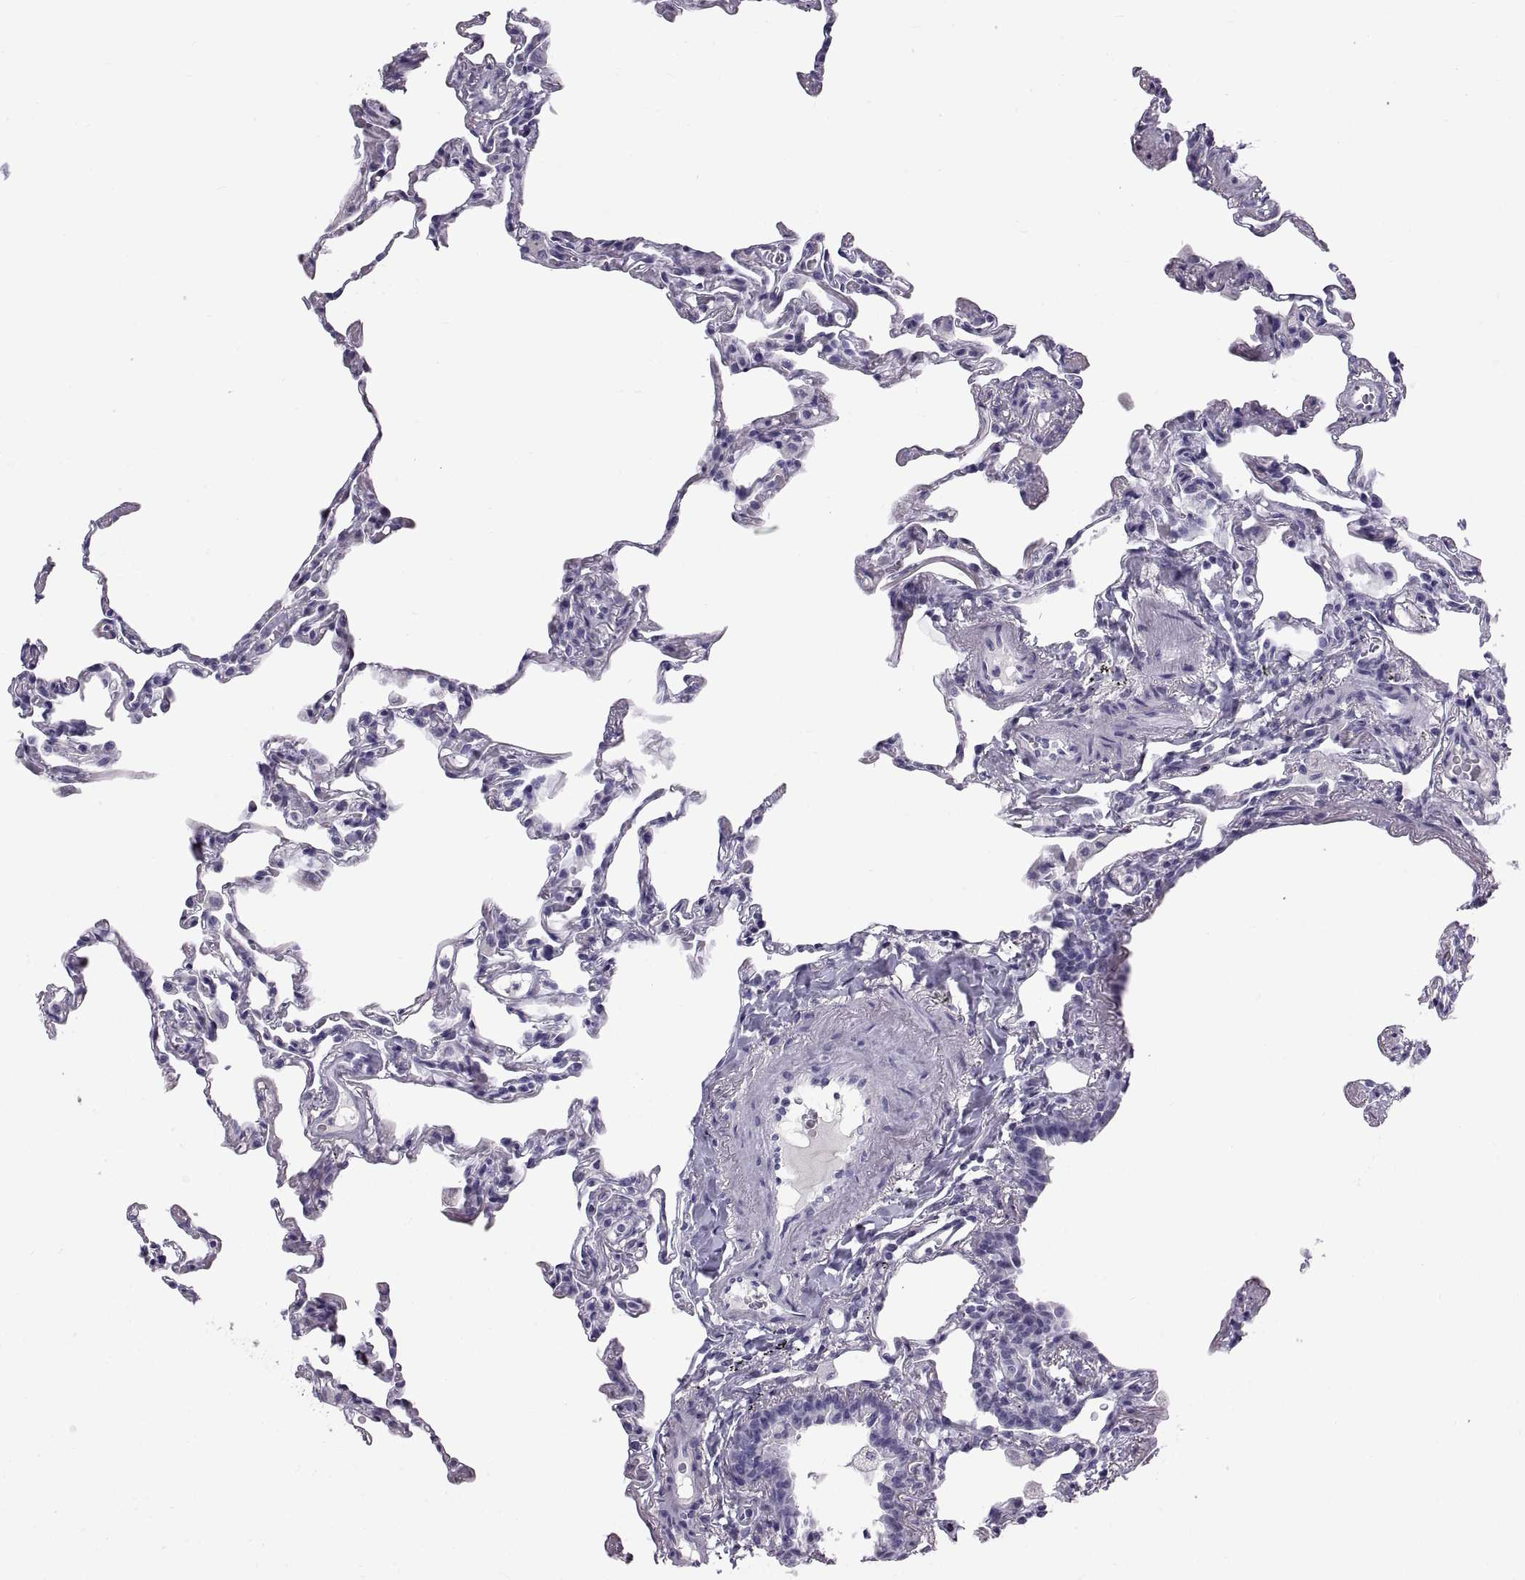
{"staining": {"intensity": "negative", "quantity": "none", "location": "none"}, "tissue": "lung", "cell_type": "Alveolar cells", "image_type": "normal", "snomed": [{"axis": "morphology", "description": "Normal tissue, NOS"}, {"axis": "topography", "description": "Lung"}], "caption": "DAB immunohistochemical staining of unremarkable lung reveals no significant expression in alveolar cells.", "gene": "WFDC8", "patient": {"sex": "female", "age": 57}}